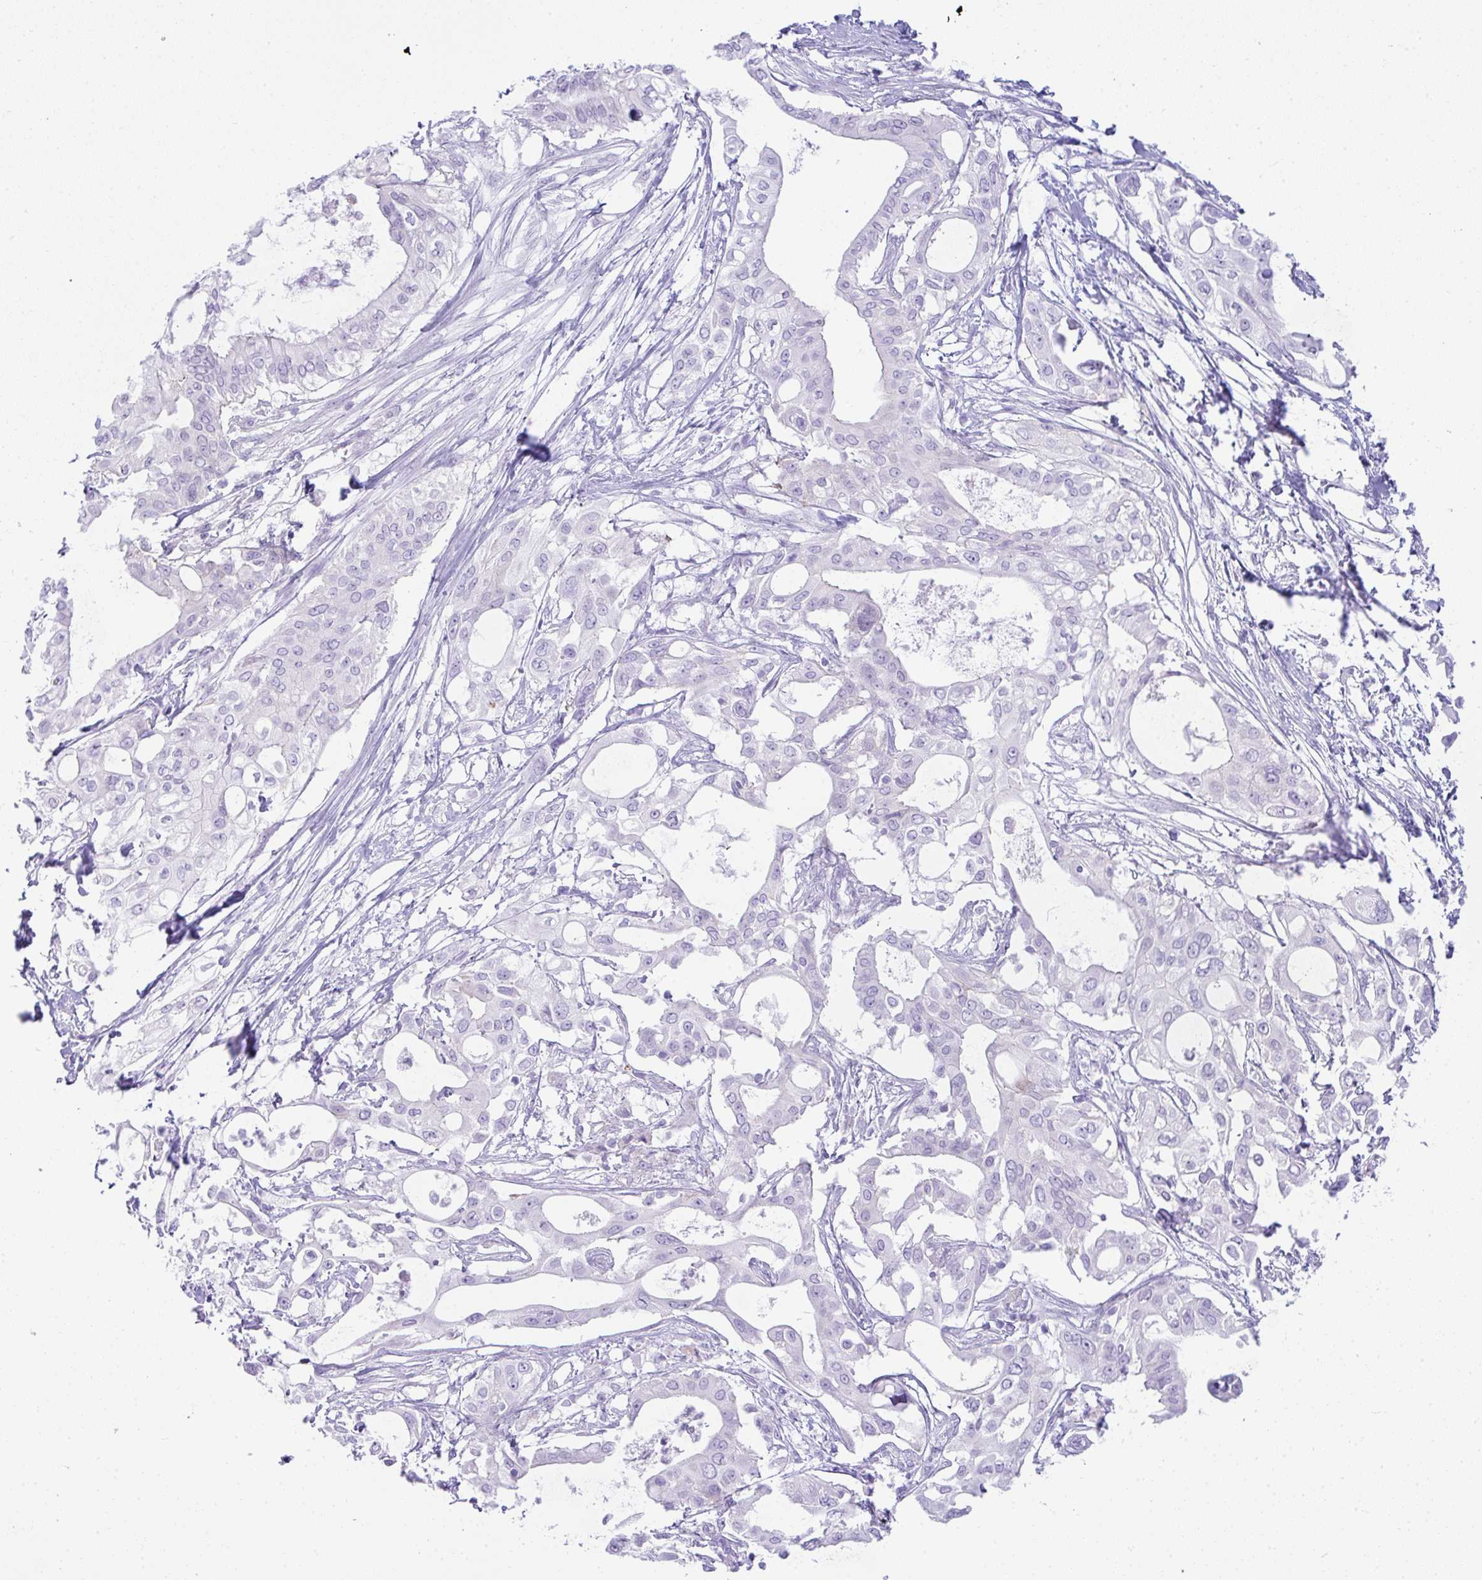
{"staining": {"intensity": "negative", "quantity": "none", "location": "none"}, "tissue": "pancreatic cancer", "cell_type": "Tumor cells", "image_type": "cancer", "snomed": [{"axis": "morphology", "description": "Adenocarcinoma, NOS"}, {"axis": "topography", "description": "Pancreas"}], "caption": "Tumor cells show no significant protein positivity in pancreatic cancer.", "gene": "RASL10A", "patient": {"sex": "female", "age": 68}}